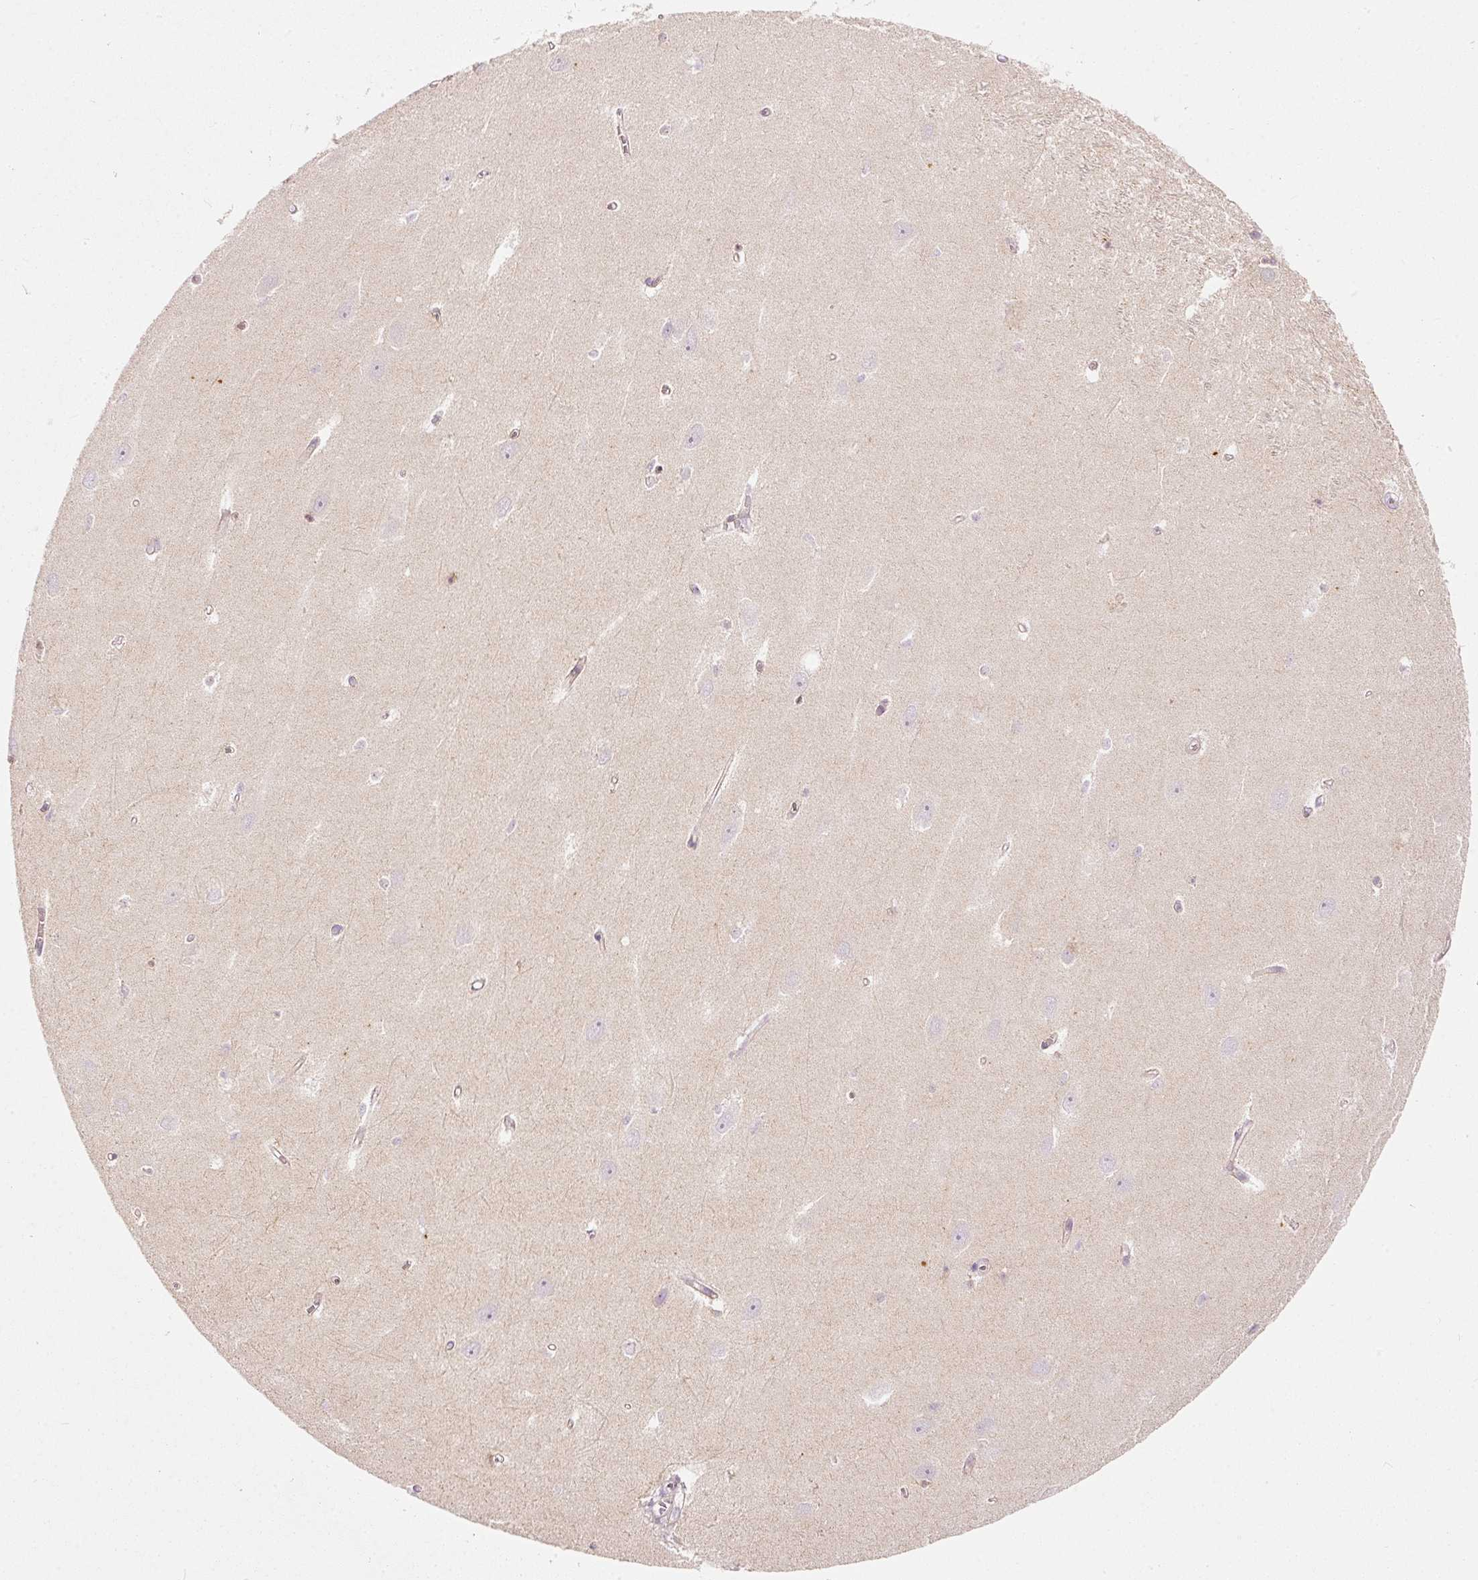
{"staining": {"intensity": "negative", "quantity": "none", "location": "none"}, "tissue": "hippocampus", "cell_type": "Glial cells", "image_type": "normal", "snomed": [{"axis": "morphology", "description": "Normal tissue, NOS"}, {"axis": "topography", "description": "Hippocampus"}], "caption": "Protein analysis of benign hippocampus reveals no significant expression in glial cells.", "gene": "MTHFD2", "patient": {"sex": "female", "age": 64}}